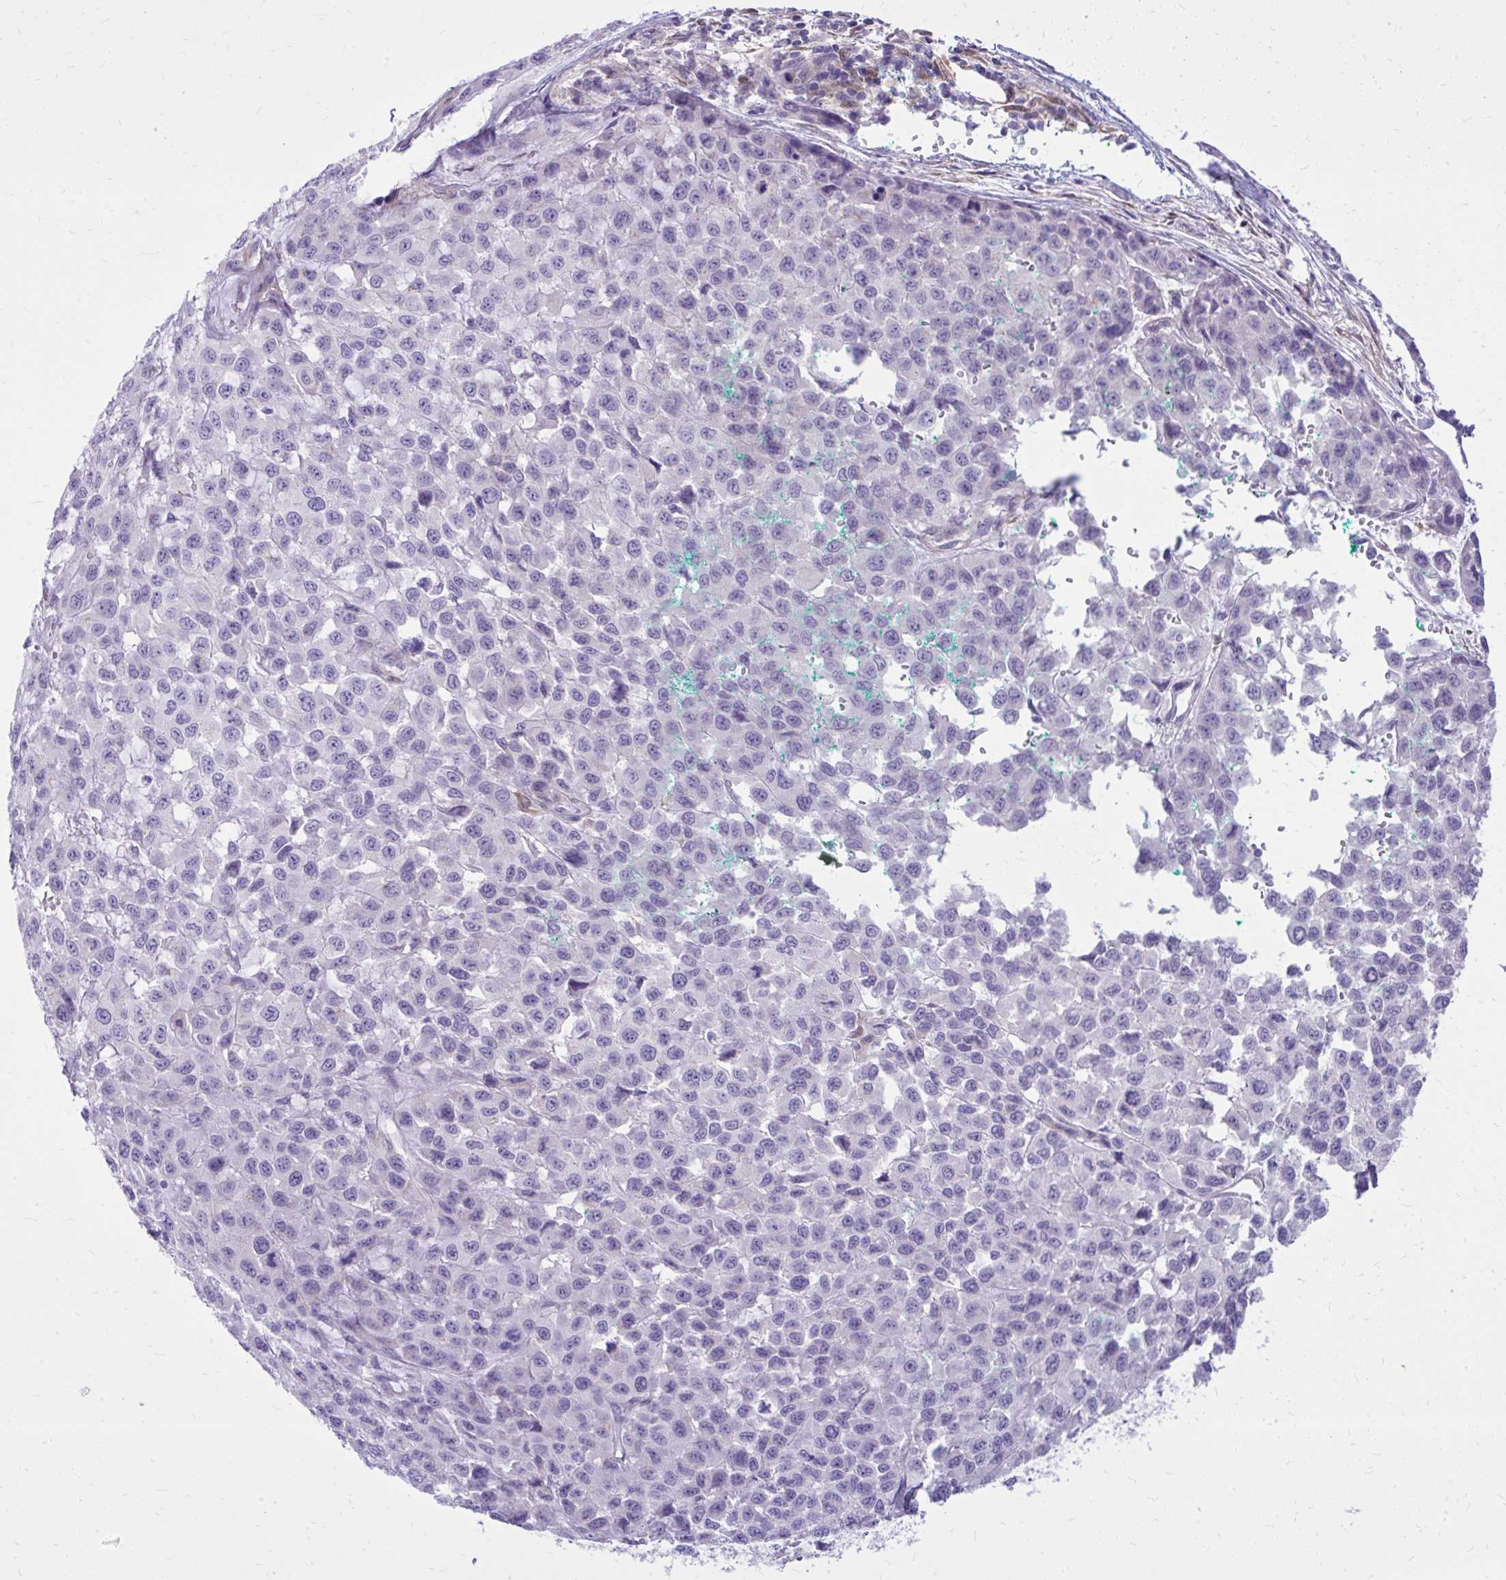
{"staining": {"intensity": "negative", "quantity": "none", "location": "none"}, "tissue": "melanoma", "cell_type": "Tumor cells", "image_type": "cancer", "snomed": [{"axis": "morphology", "description": "Malignant melanoma, NOS"}, {"axis": "topography", "description": "Skin"}], "caption": "A high-resolution micrograph shows immunohistochemistry (IHC) staining of melanoma, which shows no significant expression in tumor cells.", "gene": "NNMT", "patient": {"sex": "male", "age": 62}}